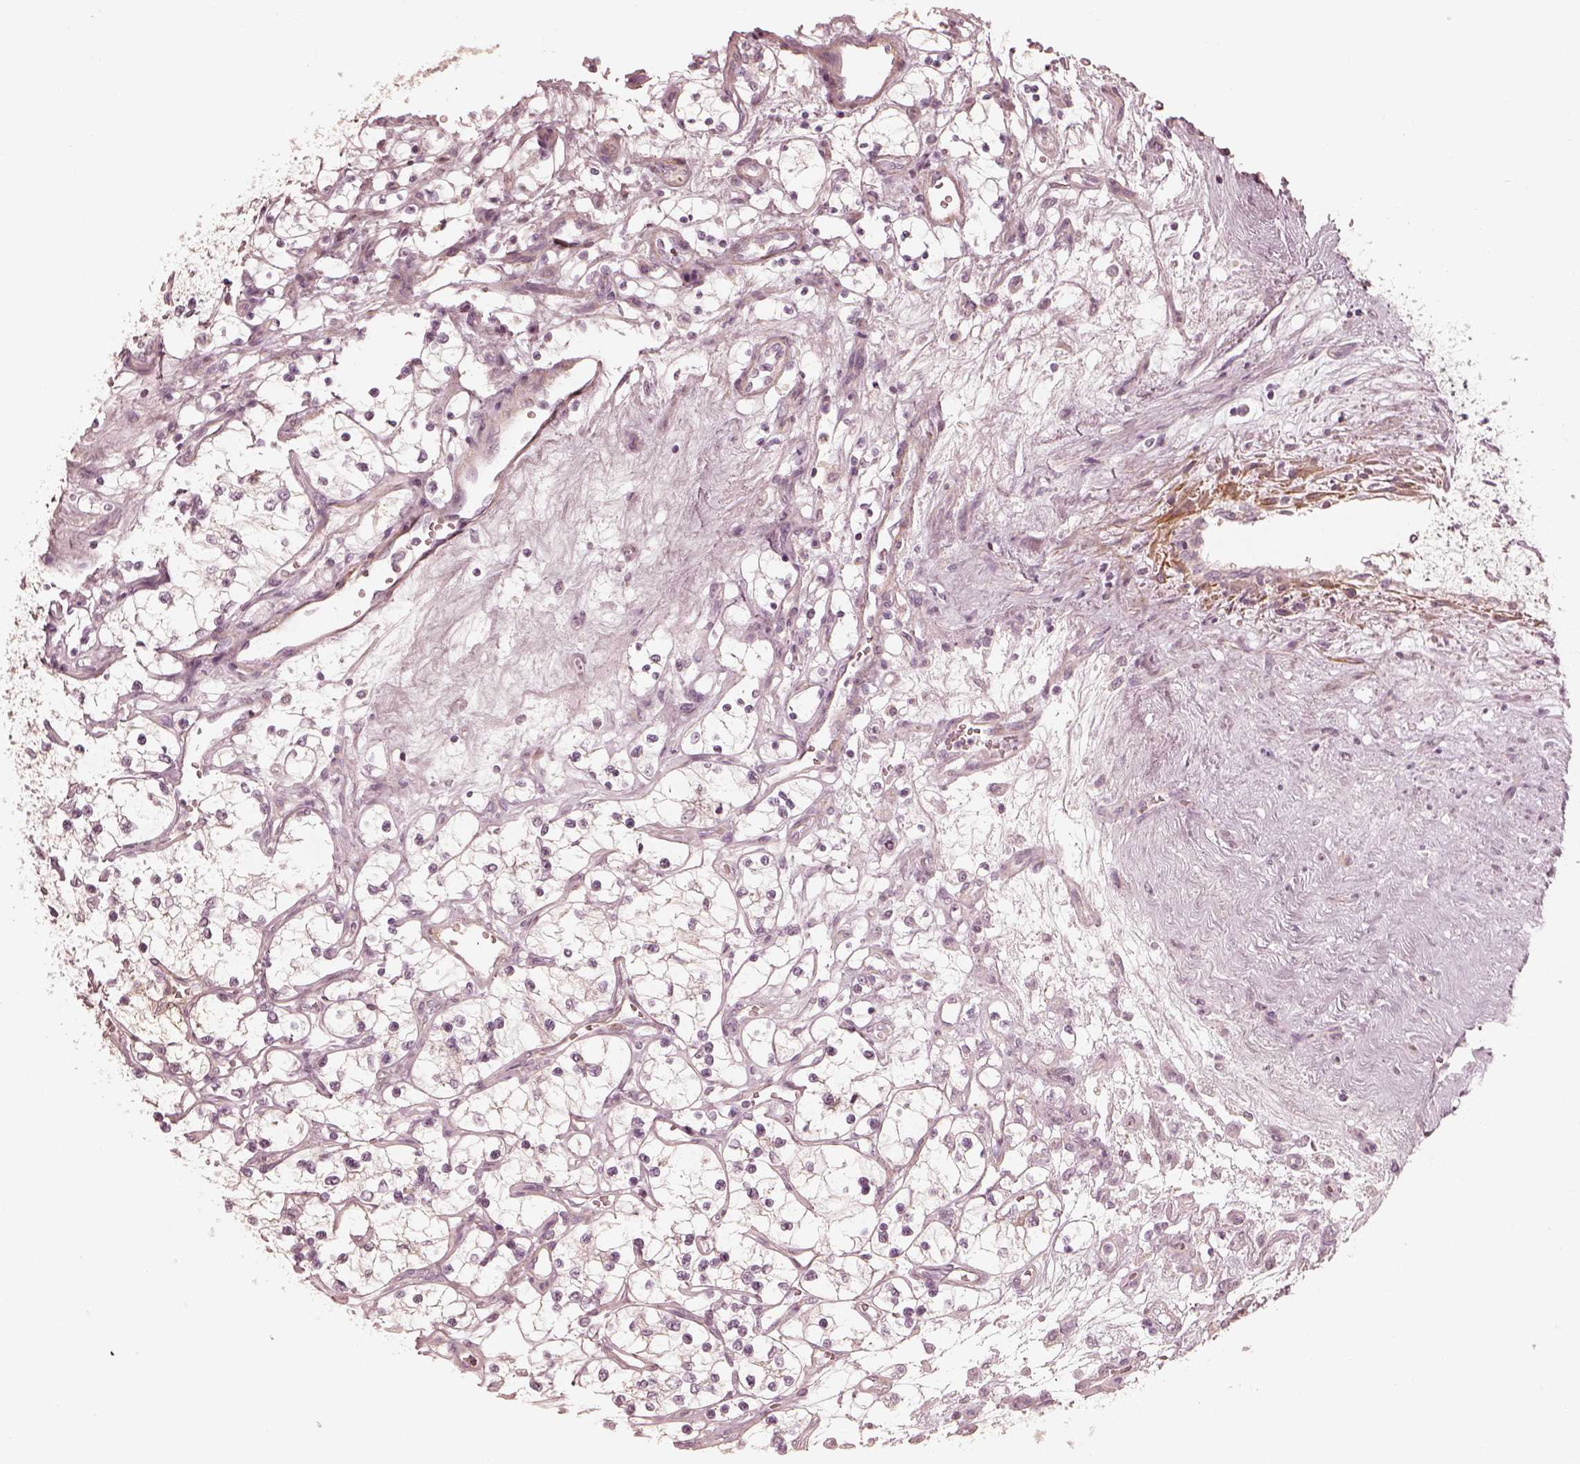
{"staining": {"intensity": "negative", "quantity": "none", "location": "none"}, "tissue": "renal cancer", "cell_type": "Tumor cells", "image_type": "cancer", "snomed": [{"axis": "morphology", "description": "Adenocarcinoma, NOS"}, {"axis": "topography", "description": "Kidney"}], "caption": "An image of adenocarcinoma (renal) stained for a protein reveals no brown staining in tumor cells.", "gene": "KCNJ9", "patient": {"sex": "female", "age": 69}}